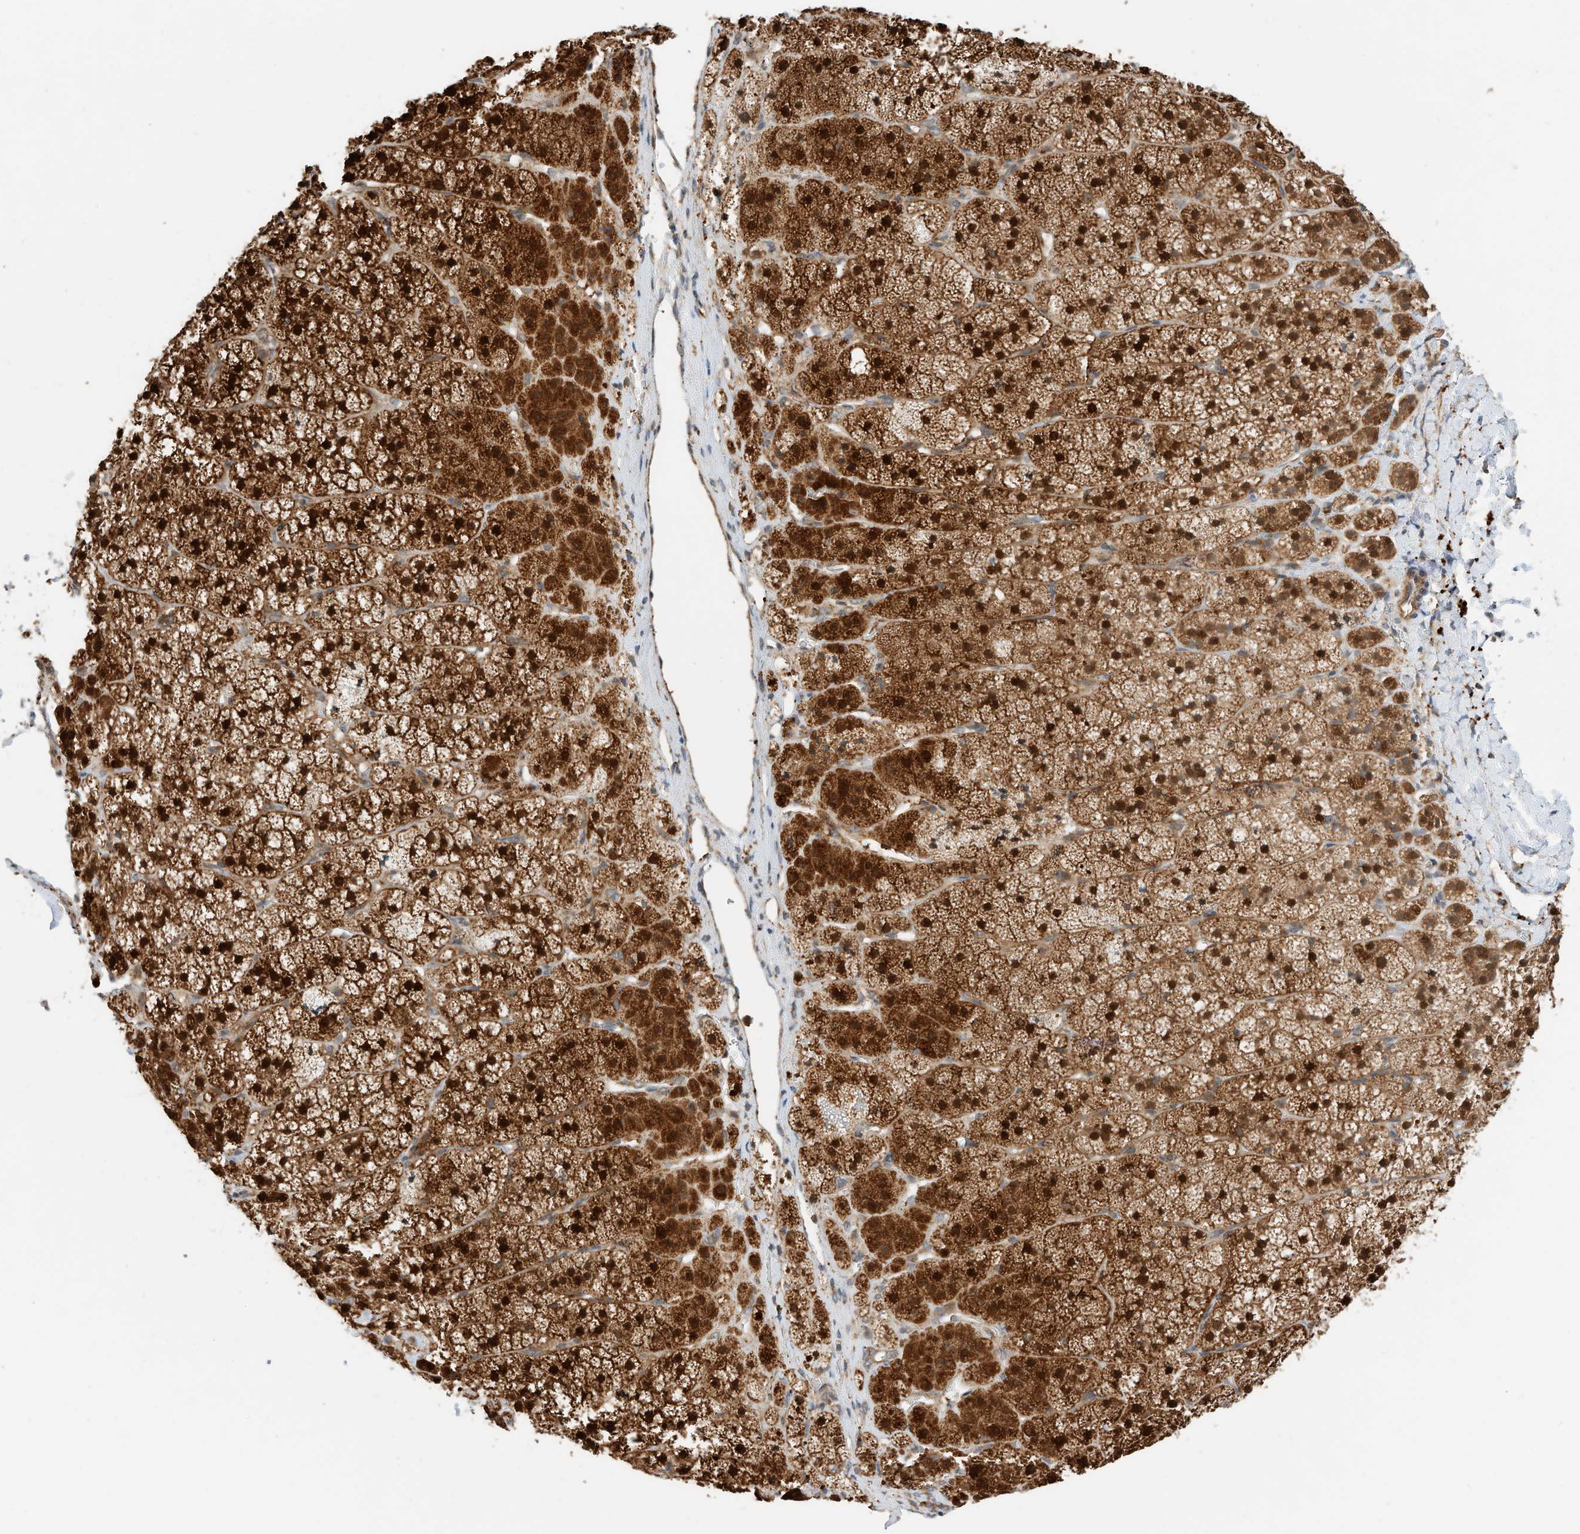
{"staining": {"intensity": "strong", "quantity": ">75%", "location": "cytoplasmic/membranous,nuclear"}, "tissue": "adrenal gland", "cell_type": "Glandular cells", "image_type": "normal", "snomed": [{"axis": "morphology", "description": "Normal tissue, NOS"}, {"axis": "topography", "description": "Adrenal gland"}], "caption": "A micrograph of human adrenal gland stained for a protein displays strong cytoplasmic/membranous,nuclear brown staining in glandular cells. Using DAB (brown) and hematoxylin (blue) stains, captured at high magnification using brightfield microscopy.", "gene": "CPAMD8", "patient": {"sex": "female", "age": 44}}